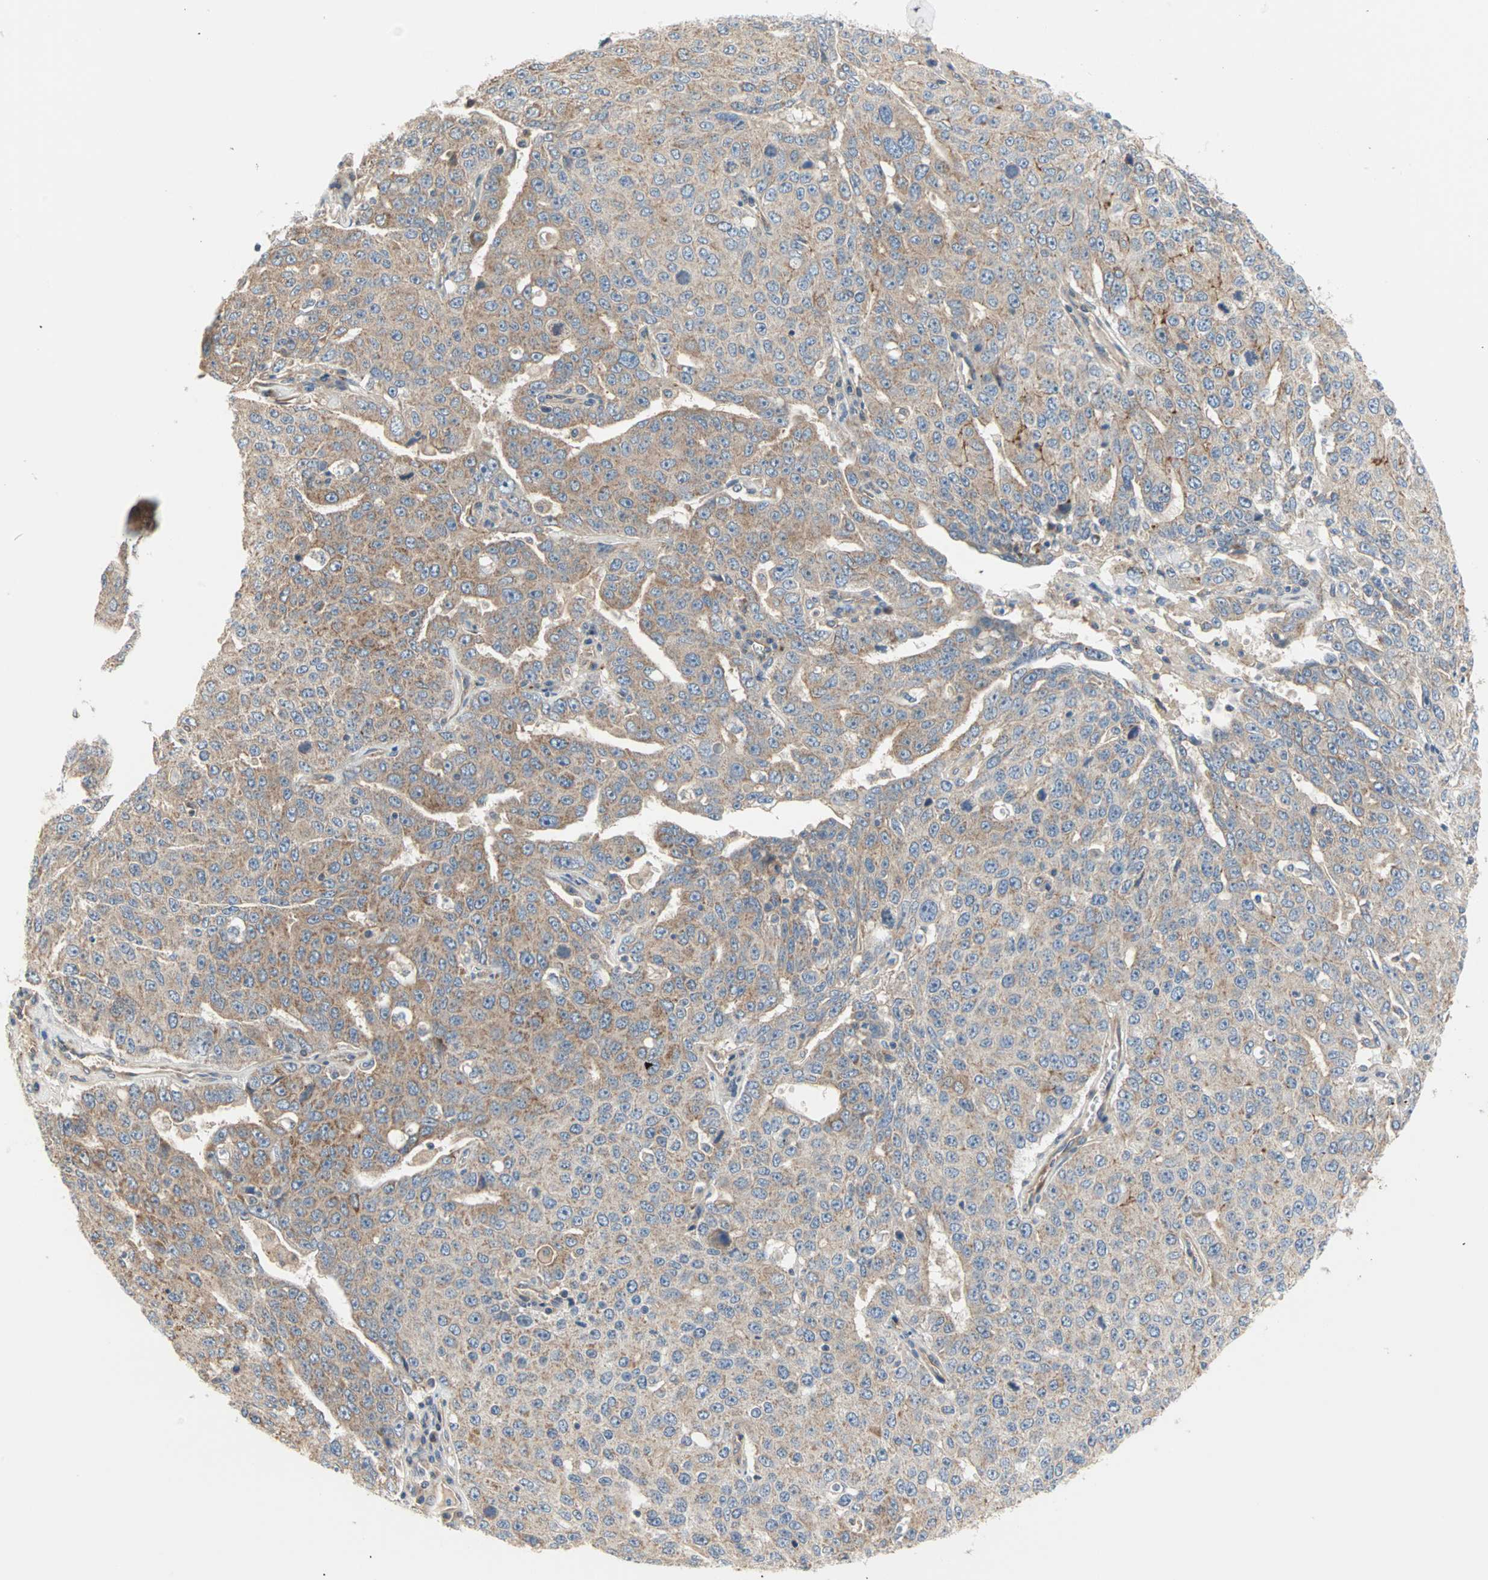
{"staining": {"intensity": "weak", "quantity": "25%-75%", "location": "cytoplasmic/membranous"}, "tissue": "ovarian cancer", "cell_type": "Tumor cells", "image_type": "cancer", "snomed": [{"axis": "morphology", "description": "Carcinoma, endometroid"}, {"axis": "topography", "description": "Ovary"}], "caption": "DAB immunohistochemical staining of human ovarian cancer demonstrates weak cytoplasmic/membranous protein staining in approximately 25%-75% of tumor cells.", "gene": "PDE8A", "patient": {"sex": "female", "age": 62}}